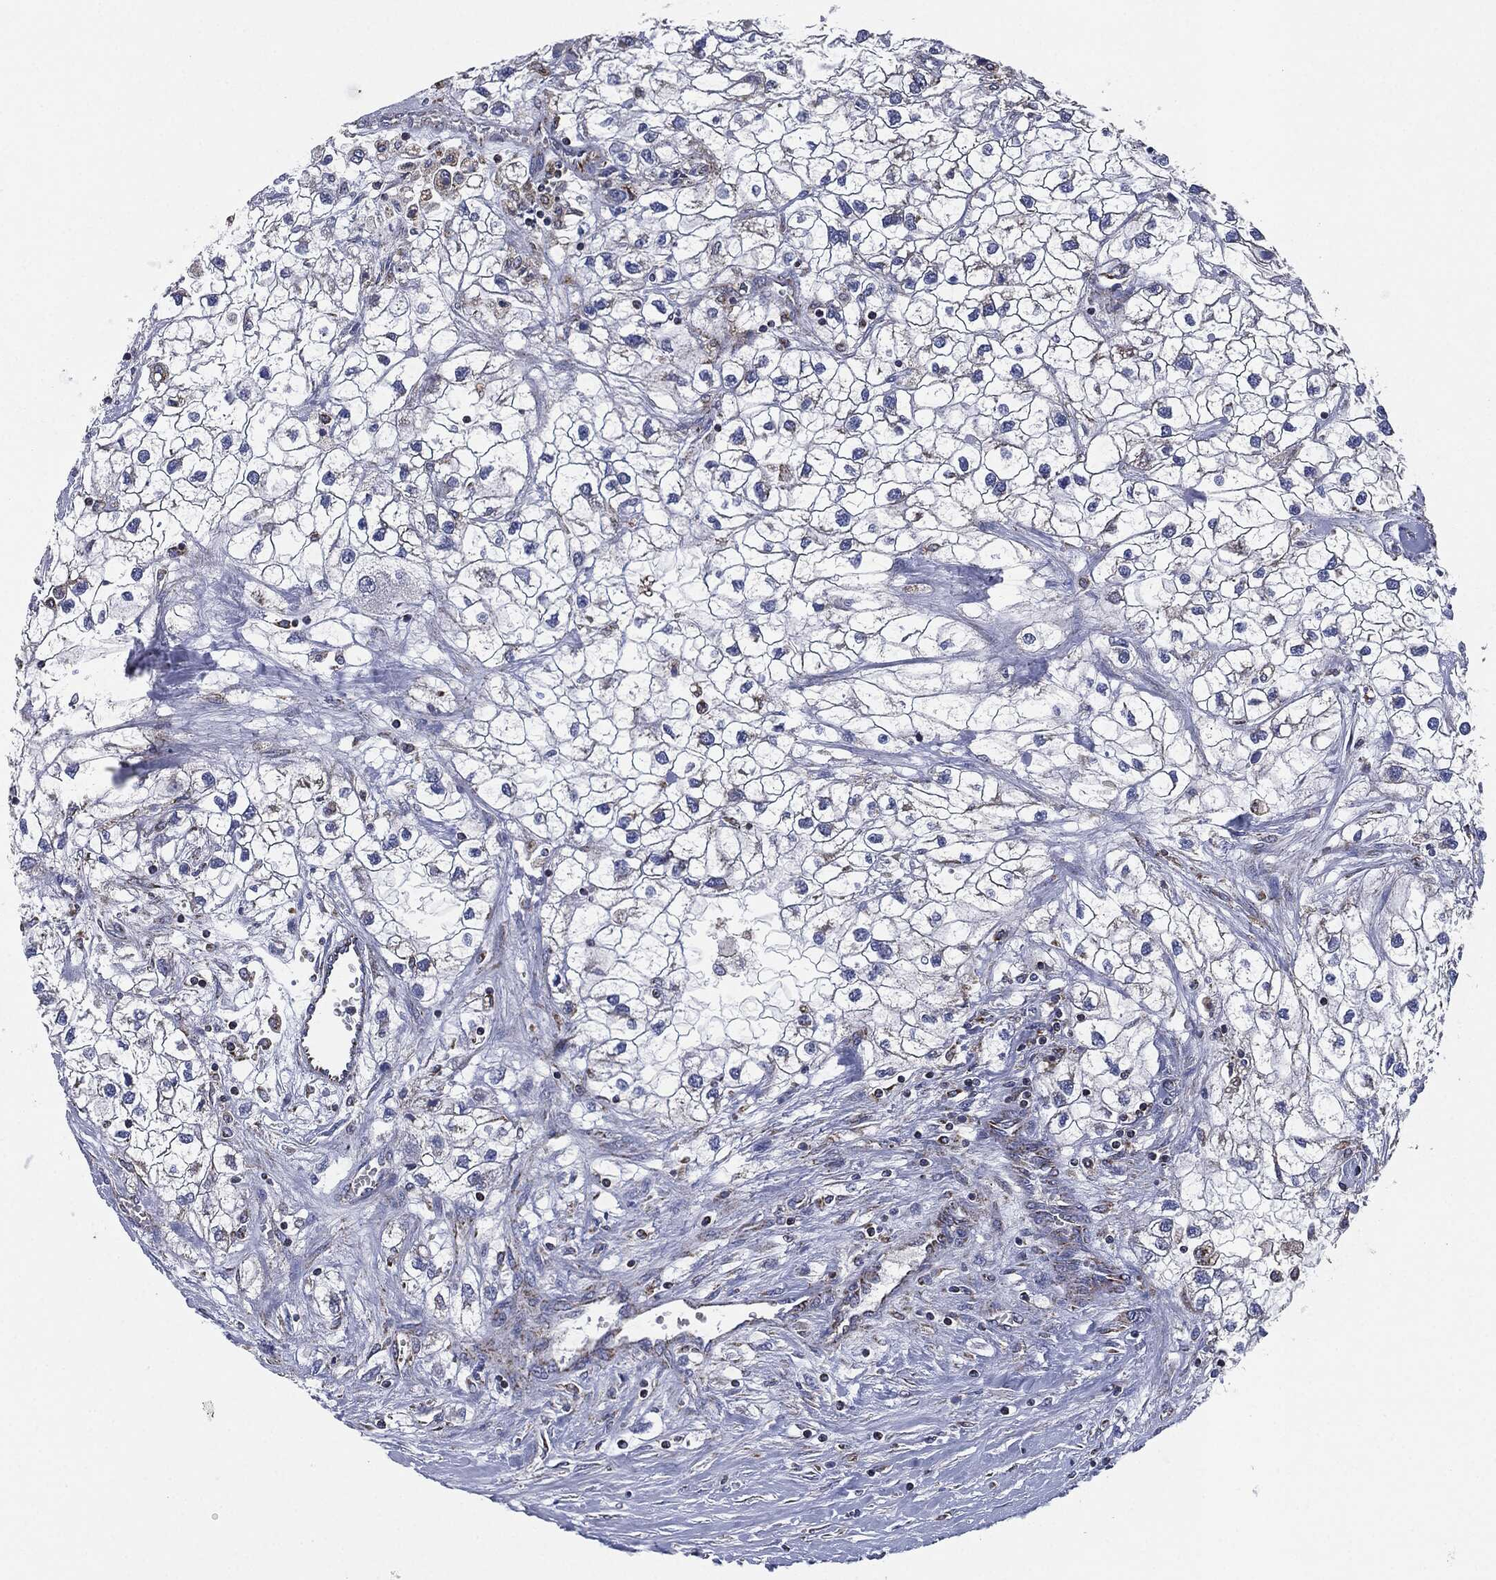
{"staining": {"intensity": "negative", "quantity": "none", "location": "none"}, "tissue": "renal cancer", "cell_type": "Tumor cells", "image_type": "cancer", "snomed": [{"axis": "morphology", "description": "Adenocarcinoma, NOS"}, {"axis": "topography", "description": "Kidney"}], "caption": "This histopathology image is of renal cancer stained with IHC to label a protein in brown with the nuclei are counter-stained blue. There is no staining in tumor cells.", "gene": "NDUFV2", "patient": {"sex": "male", "age": 59}}